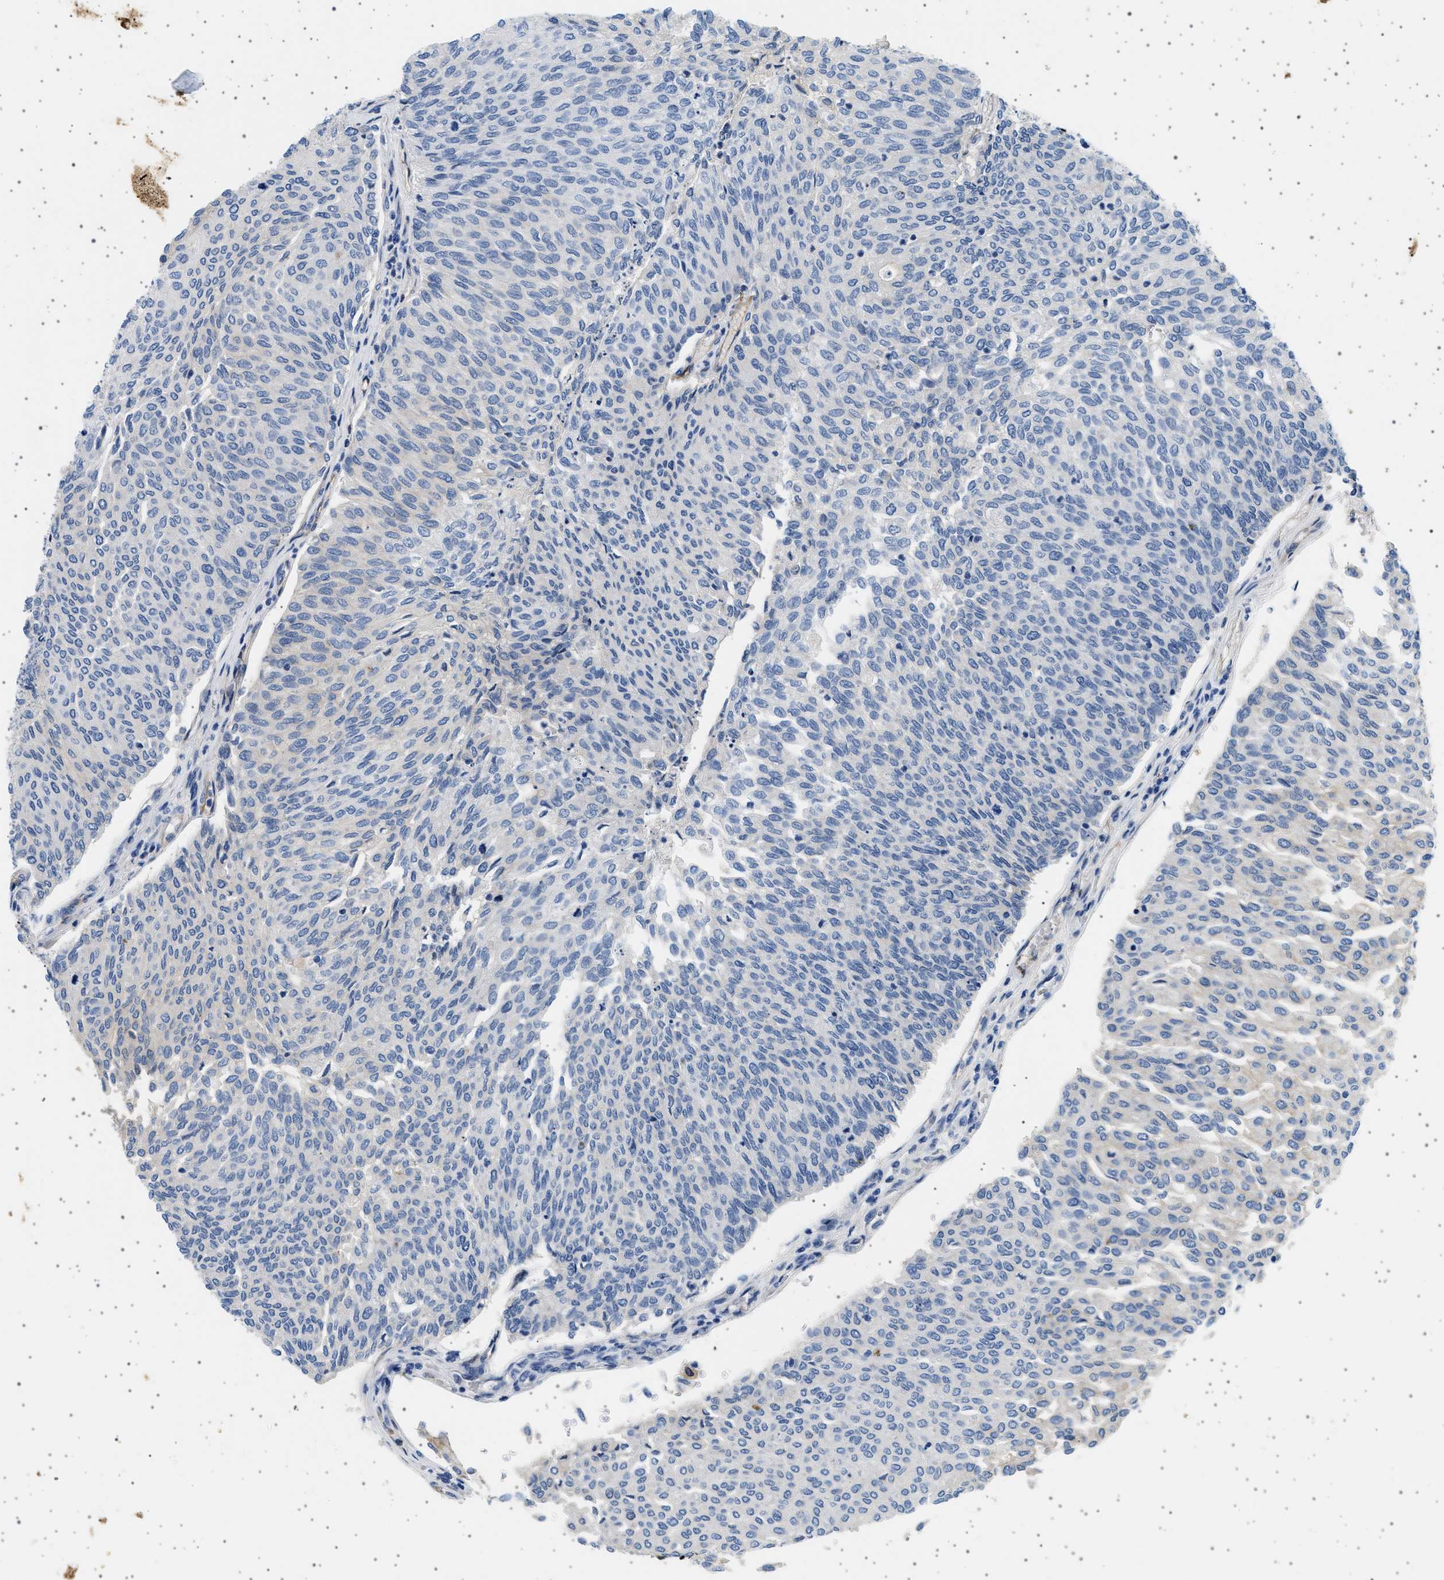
{"staining": {"intensity": "negative", "quantity": "none", "location": "none"}, "tissue": "urothelial cancer", "cell_type": "Tumor cells", "image_type": "cancer", "snomed": [{"axis": "morphology", "description": "Urothelial carcinoma, Low grade"}, {"axis": "topography", "description": "Urinary bladder"}], "caption": "An IHC micrograph of urothelial cancer is shown. There is no staining in tumor cells of urothelial cancer. Brightfield microscopy of IHC stained with DAB (brown) and hematoxylin (blue), captured at high magnification.", "gene": "PLPP6", "patient": {"sex": "female", "age": 79}}